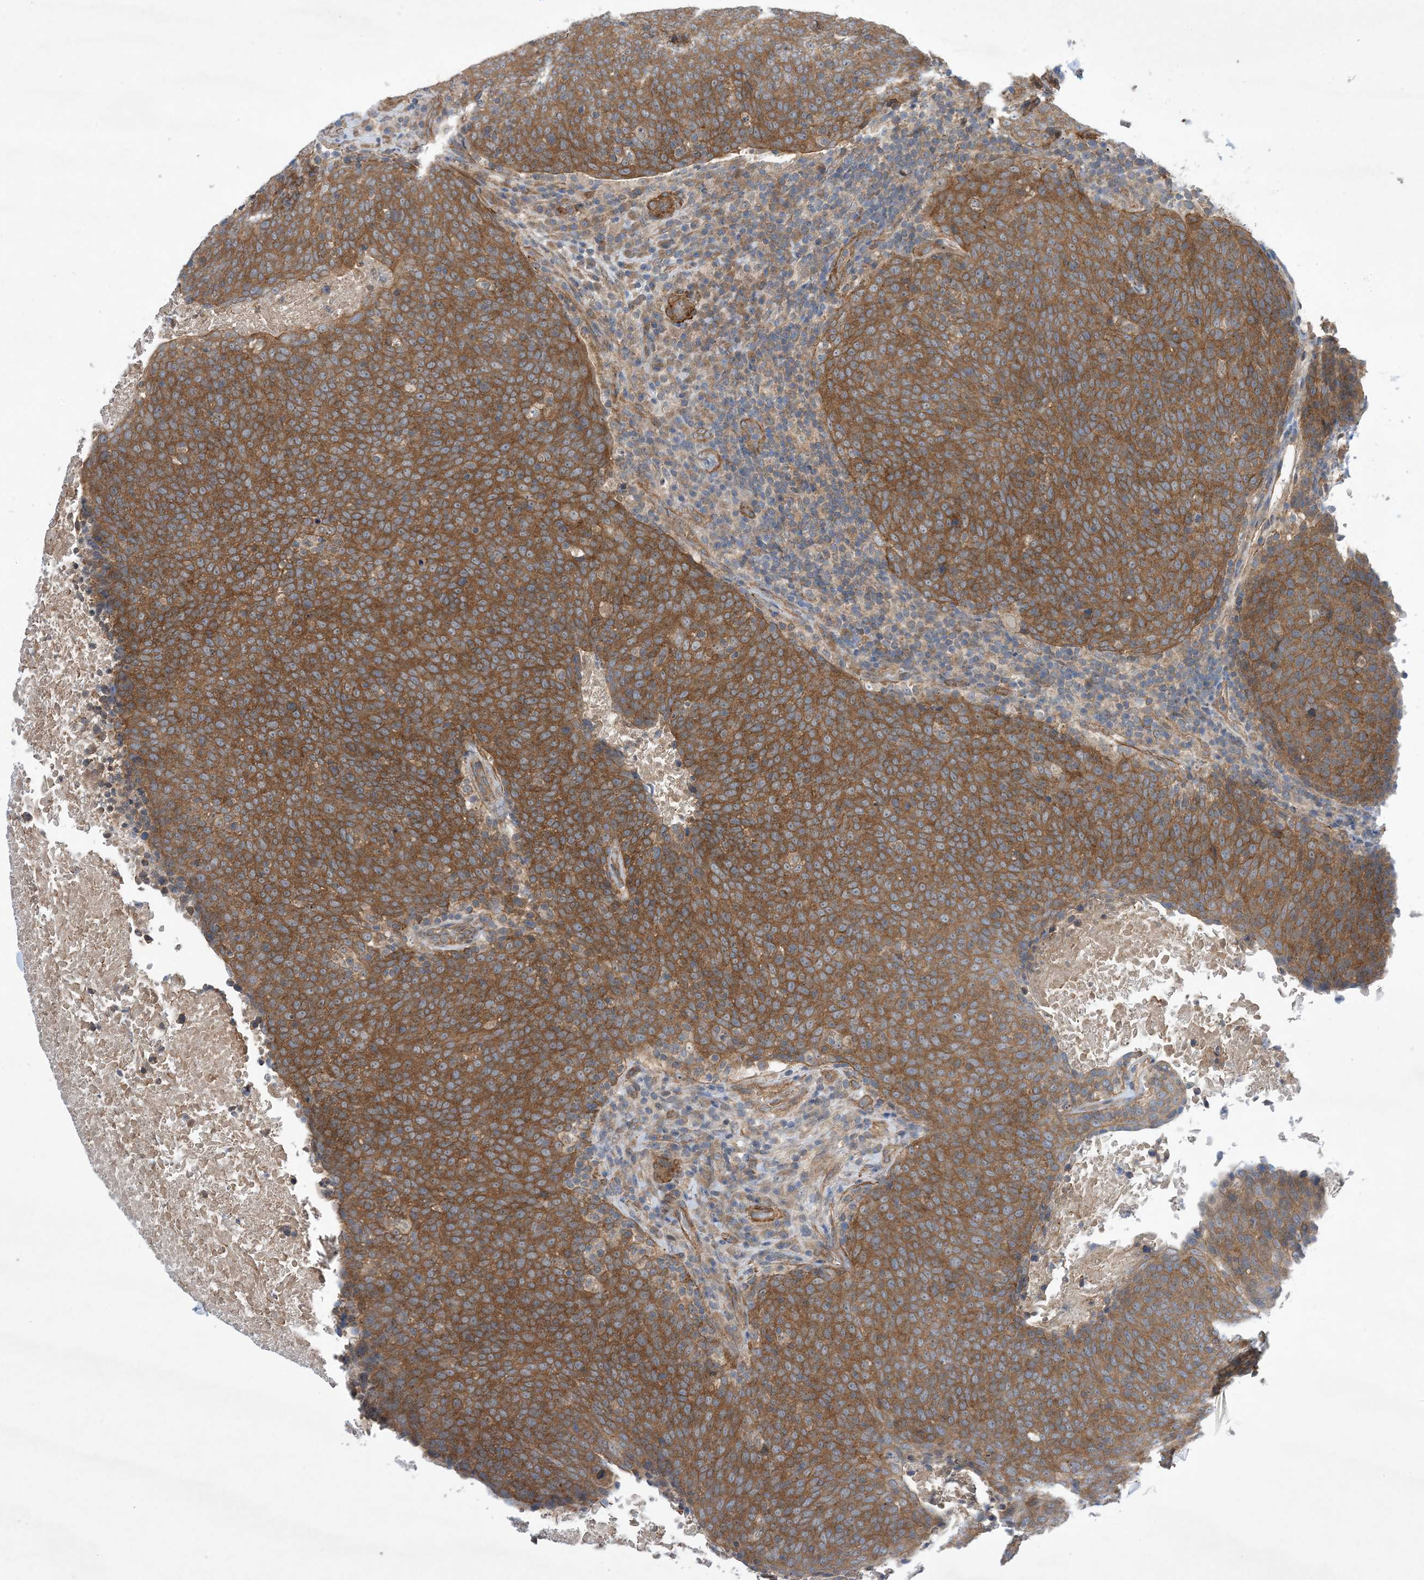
{"staining": {"intensity": "strong", "quantity": ">75%", "location": "cytoplasmic/membranous"}, "tissue": "head and neck cancer", "cell_type": "Tumor cells", "image_type": "cancer", "snomed": [{"axis": "morphology", "description": "Squamous cell carcinoma, NOS"}, {"axis": "morphology", "description": "Squamous cell carcinoma, metastatic, NOS"}, {"axis": "topography", "description": "Lymph node"}, {"axis": "topography", "description": "Head-Neck"}], "caption": "A micrograph of human metastatic squamous cell carcinoma (head and neck) stained for a protein displays strong cytoplasmic/membranous brown staining in tumor cells.", "gene": "EHBP1", "patient": {"sex": "male", "age": 62}}